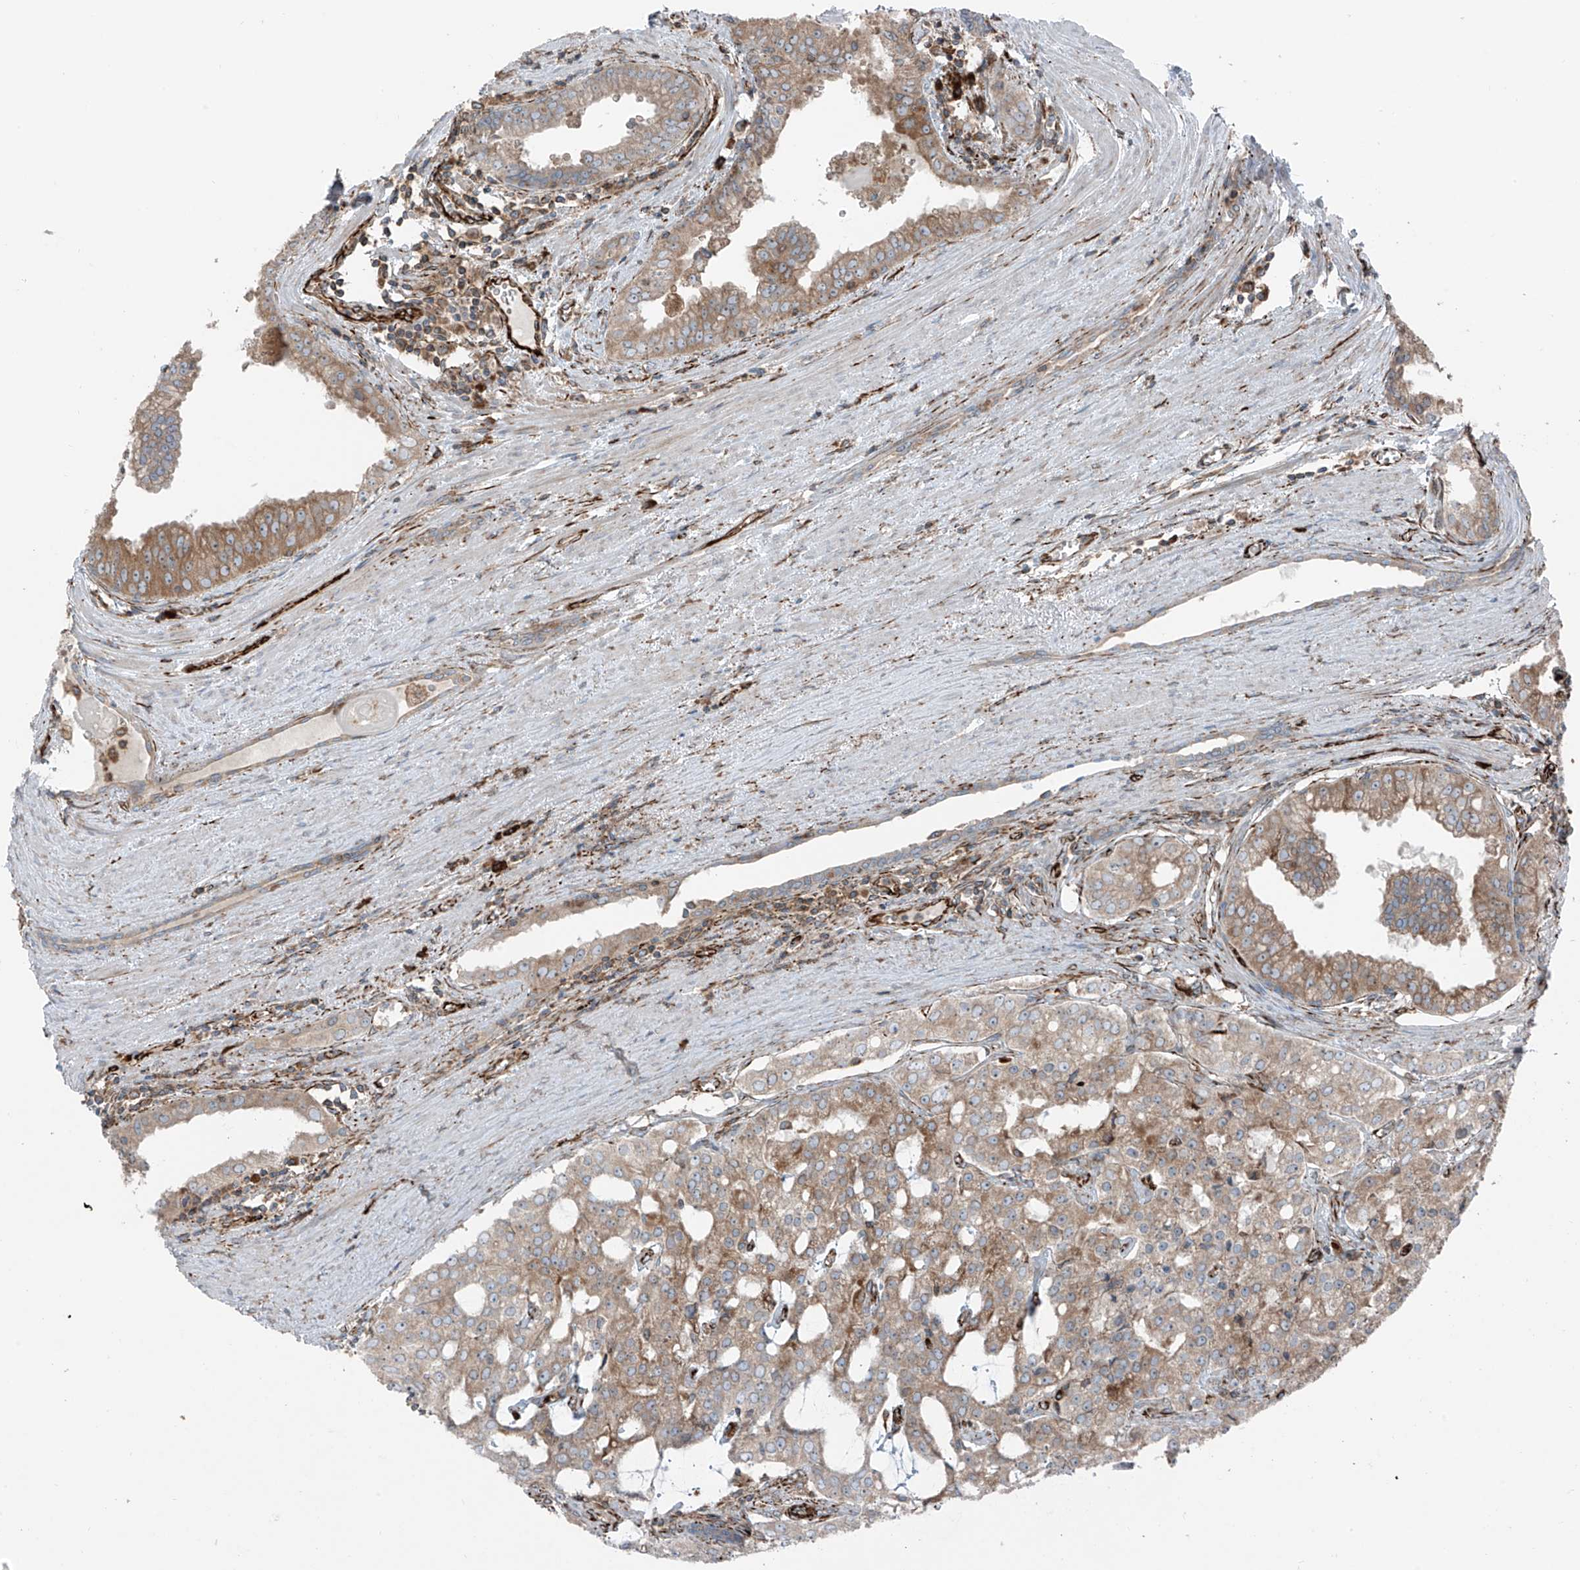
{"staining": {"intensity": "moderate", "quantity": ">75%", "location": "cytoplasmic/membranous"}, "tissue": "prostate cancer", "cell_type": "Tumor cells", "image_type": "cancer", "snomed": [{"axis": "morphology", "description": "Adenocarcinoma, High grade"}, {"axis": "topography", "description": "Prostate"}], "caption": "The photomicrograph demonstrates staining of high-grade adenocarcinoma (prostate), revealing moderate cytoplasmic/membranous protein staining (brown color) within tumor cells. The staining was performed using DAB, with brown indicating positive protein expression. Nuclei are stained blue with hematoxylin.", "gene": "ERLEC1", "patient": {"sex": "male", "age": 68}}